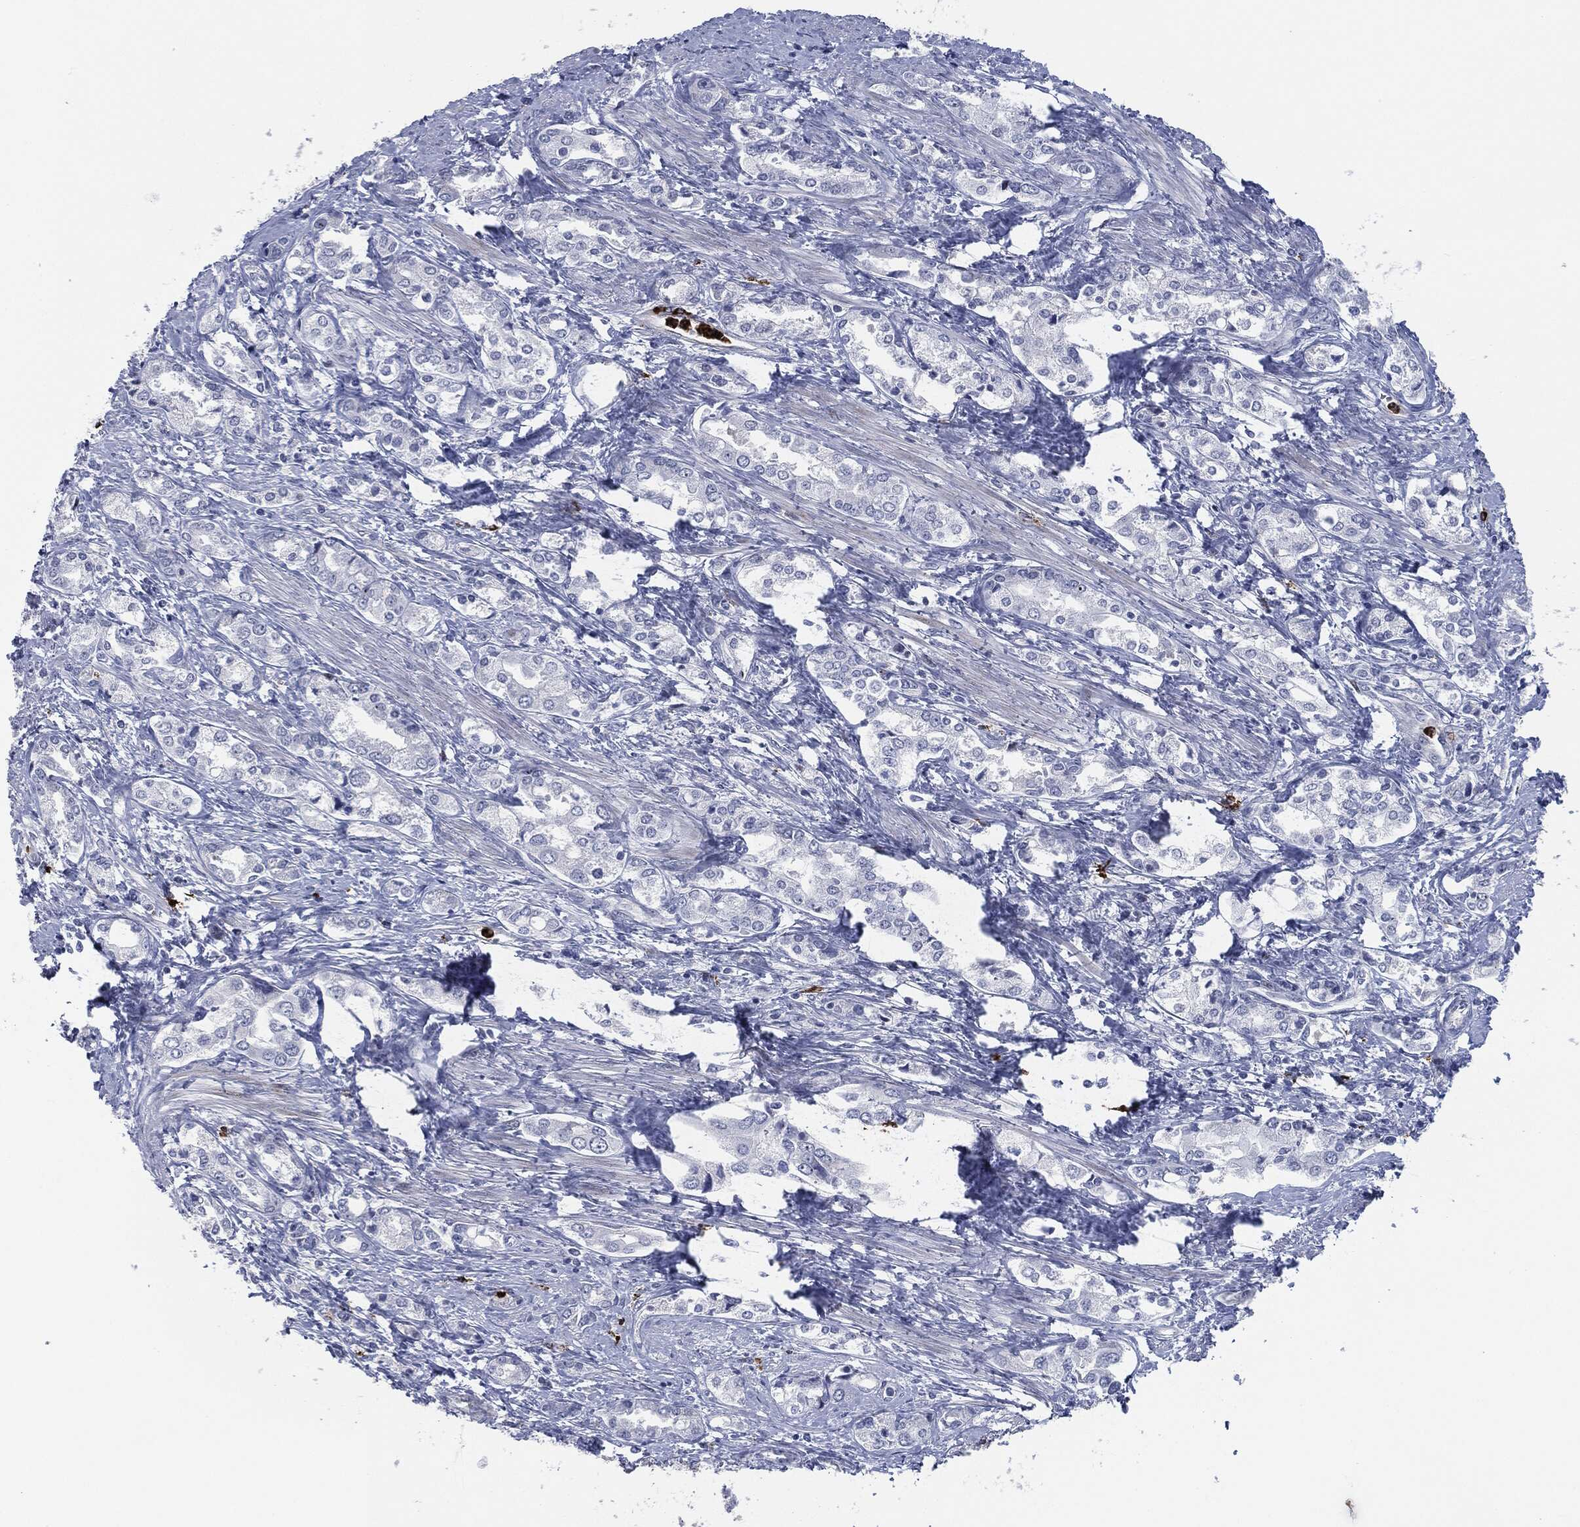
{"staining": {"intensity": "negative", "quantity": "none", "location": "none"}, "tissue": "prostate cancer", "cell_type": "Tumor cells", "image_type": "cancer", "snomed": [{"axis": "morphology", "description": "Adenocarcinoma, NOS"}, {"axis": "topography", "description": "Prostate and seminal vesicle, NOS"}, {"axis": "topography", "description": "Prostate"}], "caption": "Protein analysis of prostate adenocarcinoma exhibits no significant staining in tumor cells.", "gene": "MPO", "patient": {"sex": "male", "age": 62}}